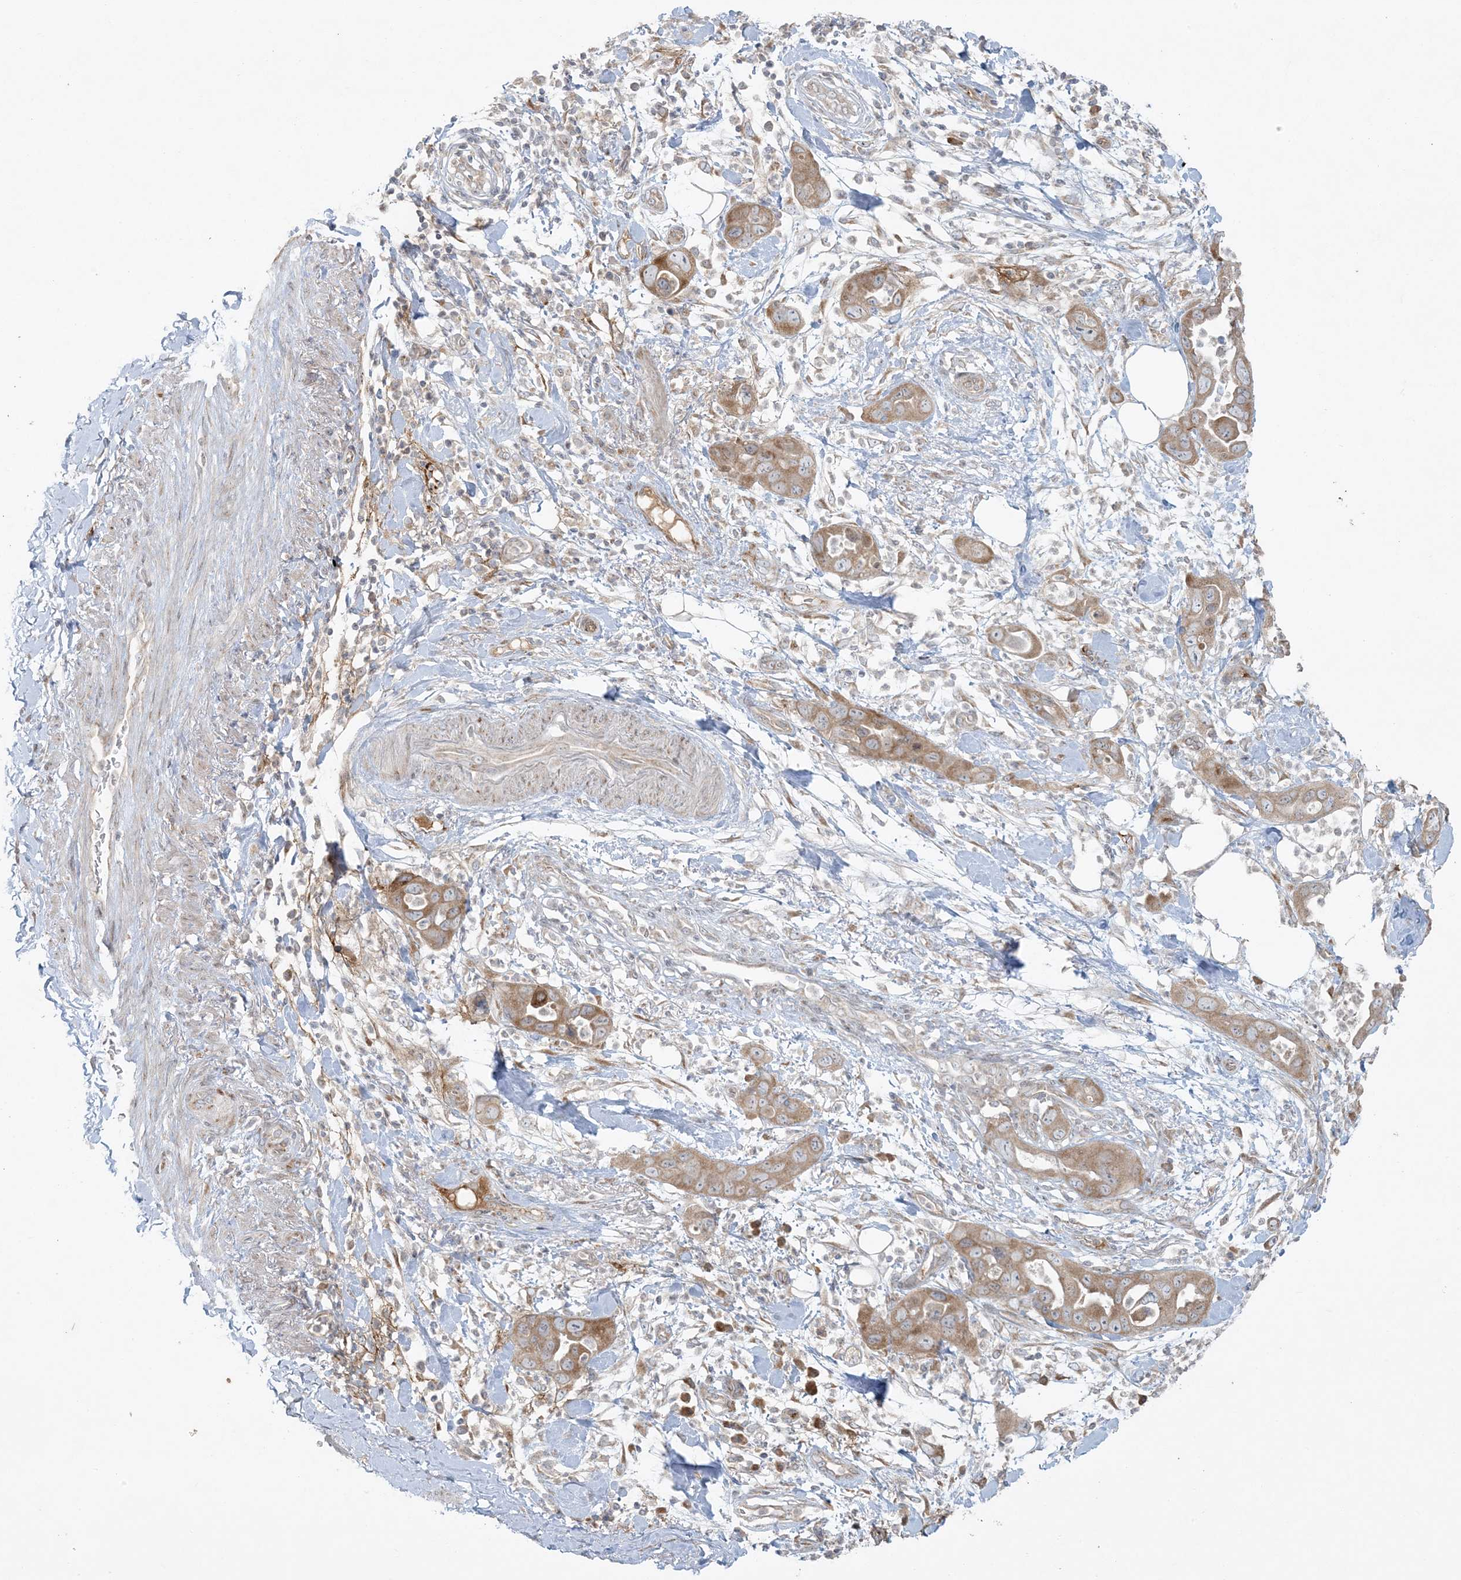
{"staining": {"intensity": "moderate", "quantity": ">75%", "location": "cytoplasmic/membranous"}, "tissue": "pancreatic cancer", "cell_type": "Tumor cells", "image_type": "cancer", "snomed": [{"axis": "morphology", "description": "Adenocarcinoma, NOS"}, {"axis": "topography", "description": "Pancreas"}], "caption": "This image reveals IHC staining of pancreatic adenocarcinoma, with medium moderate cytoplasmic/membranous expression in about >75% of tumor cells.", "gene": "ZNF263", "patient": {"sex": "female", "age": 71}}